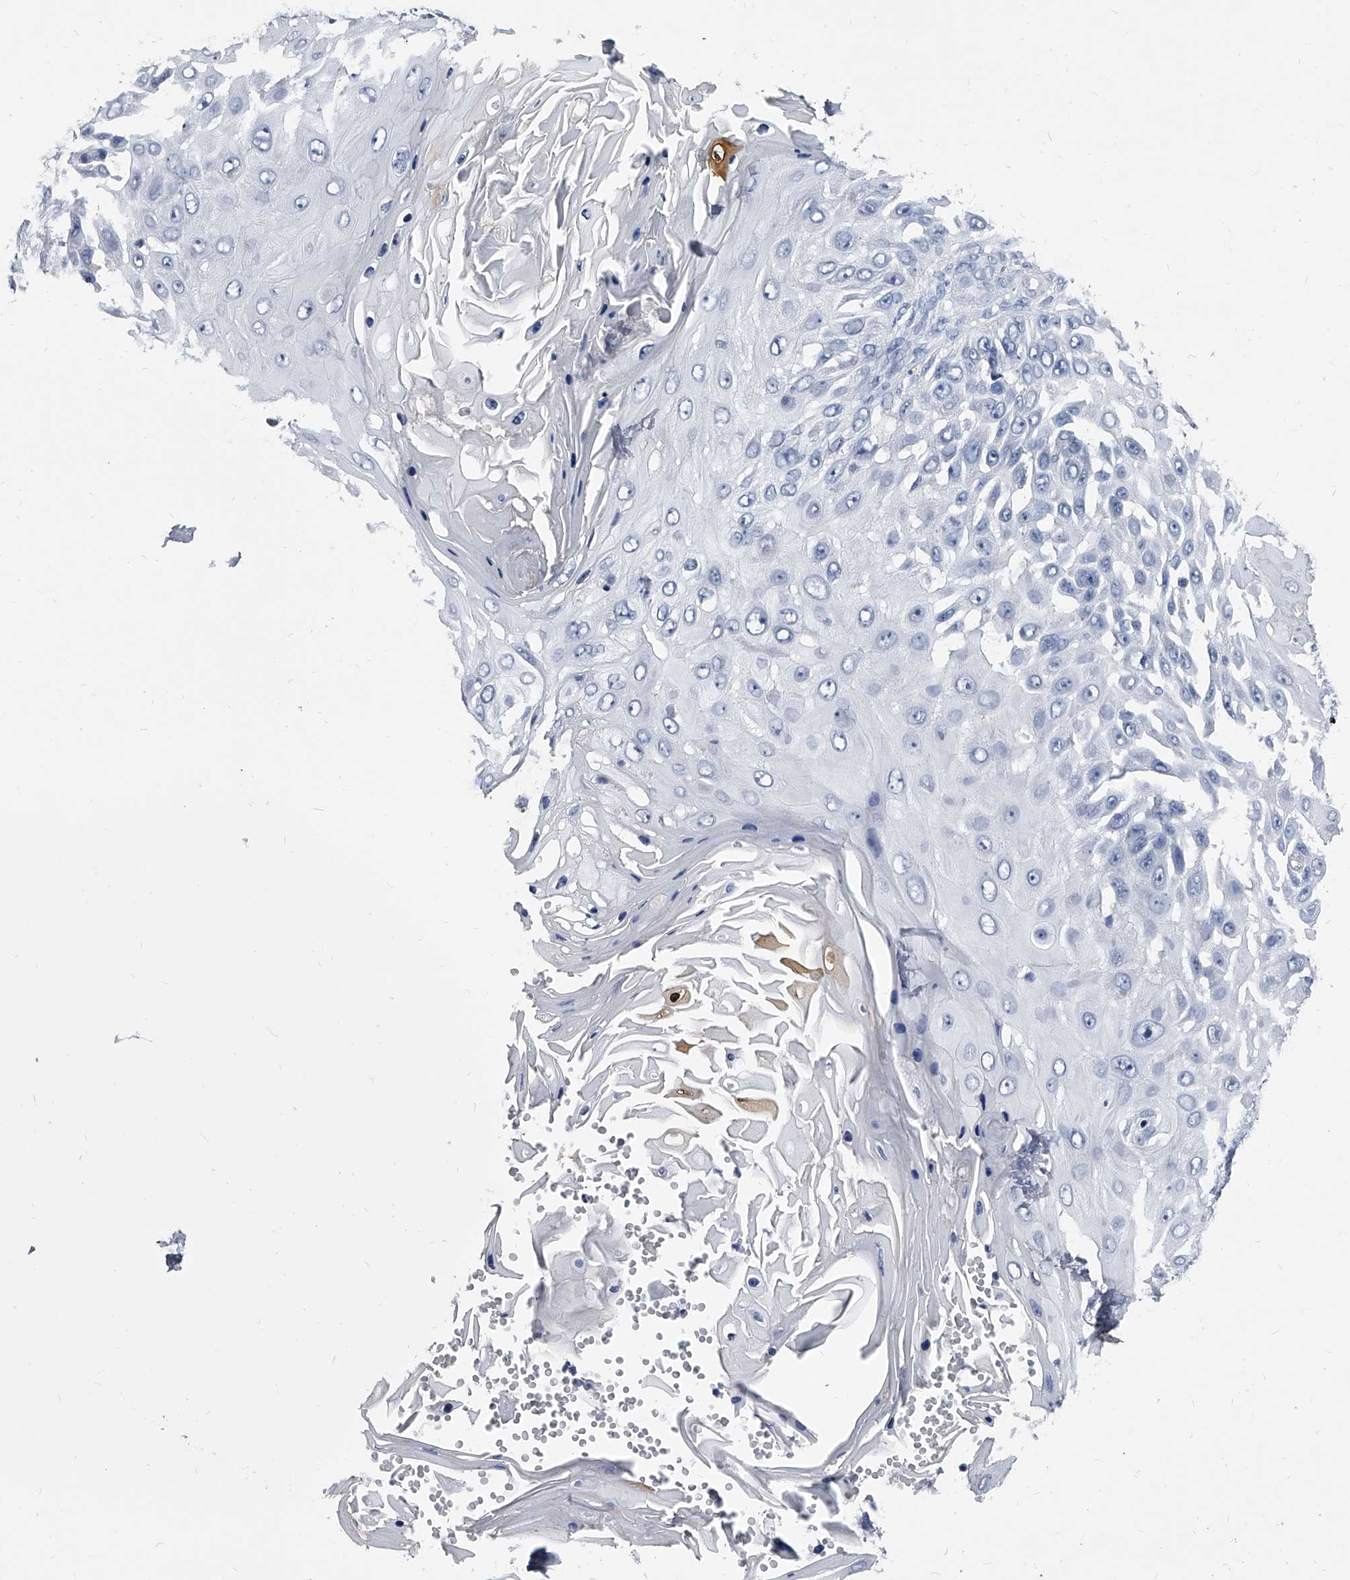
{"staining": {"intensity": "negative", "quantity": "none", "location": "none"}, "tissue": "skin cancer", "cell_type": "Tumor cells", "image_type": "cancer", "snomed": [{"axis": "morphology", "description": "Squamous cell carcinoma, NOS"}, {"axis": "topography", "description": "Skin"}], "caption": "The immunohistochemistry image has no significant expression in tumor cells of skin cancer tissue. (DAB immunohistochemistry (IHC) with hematoxylin counter stain).", "gene": "BCAS1", "patient": {"sex": "female", "age": 44}}